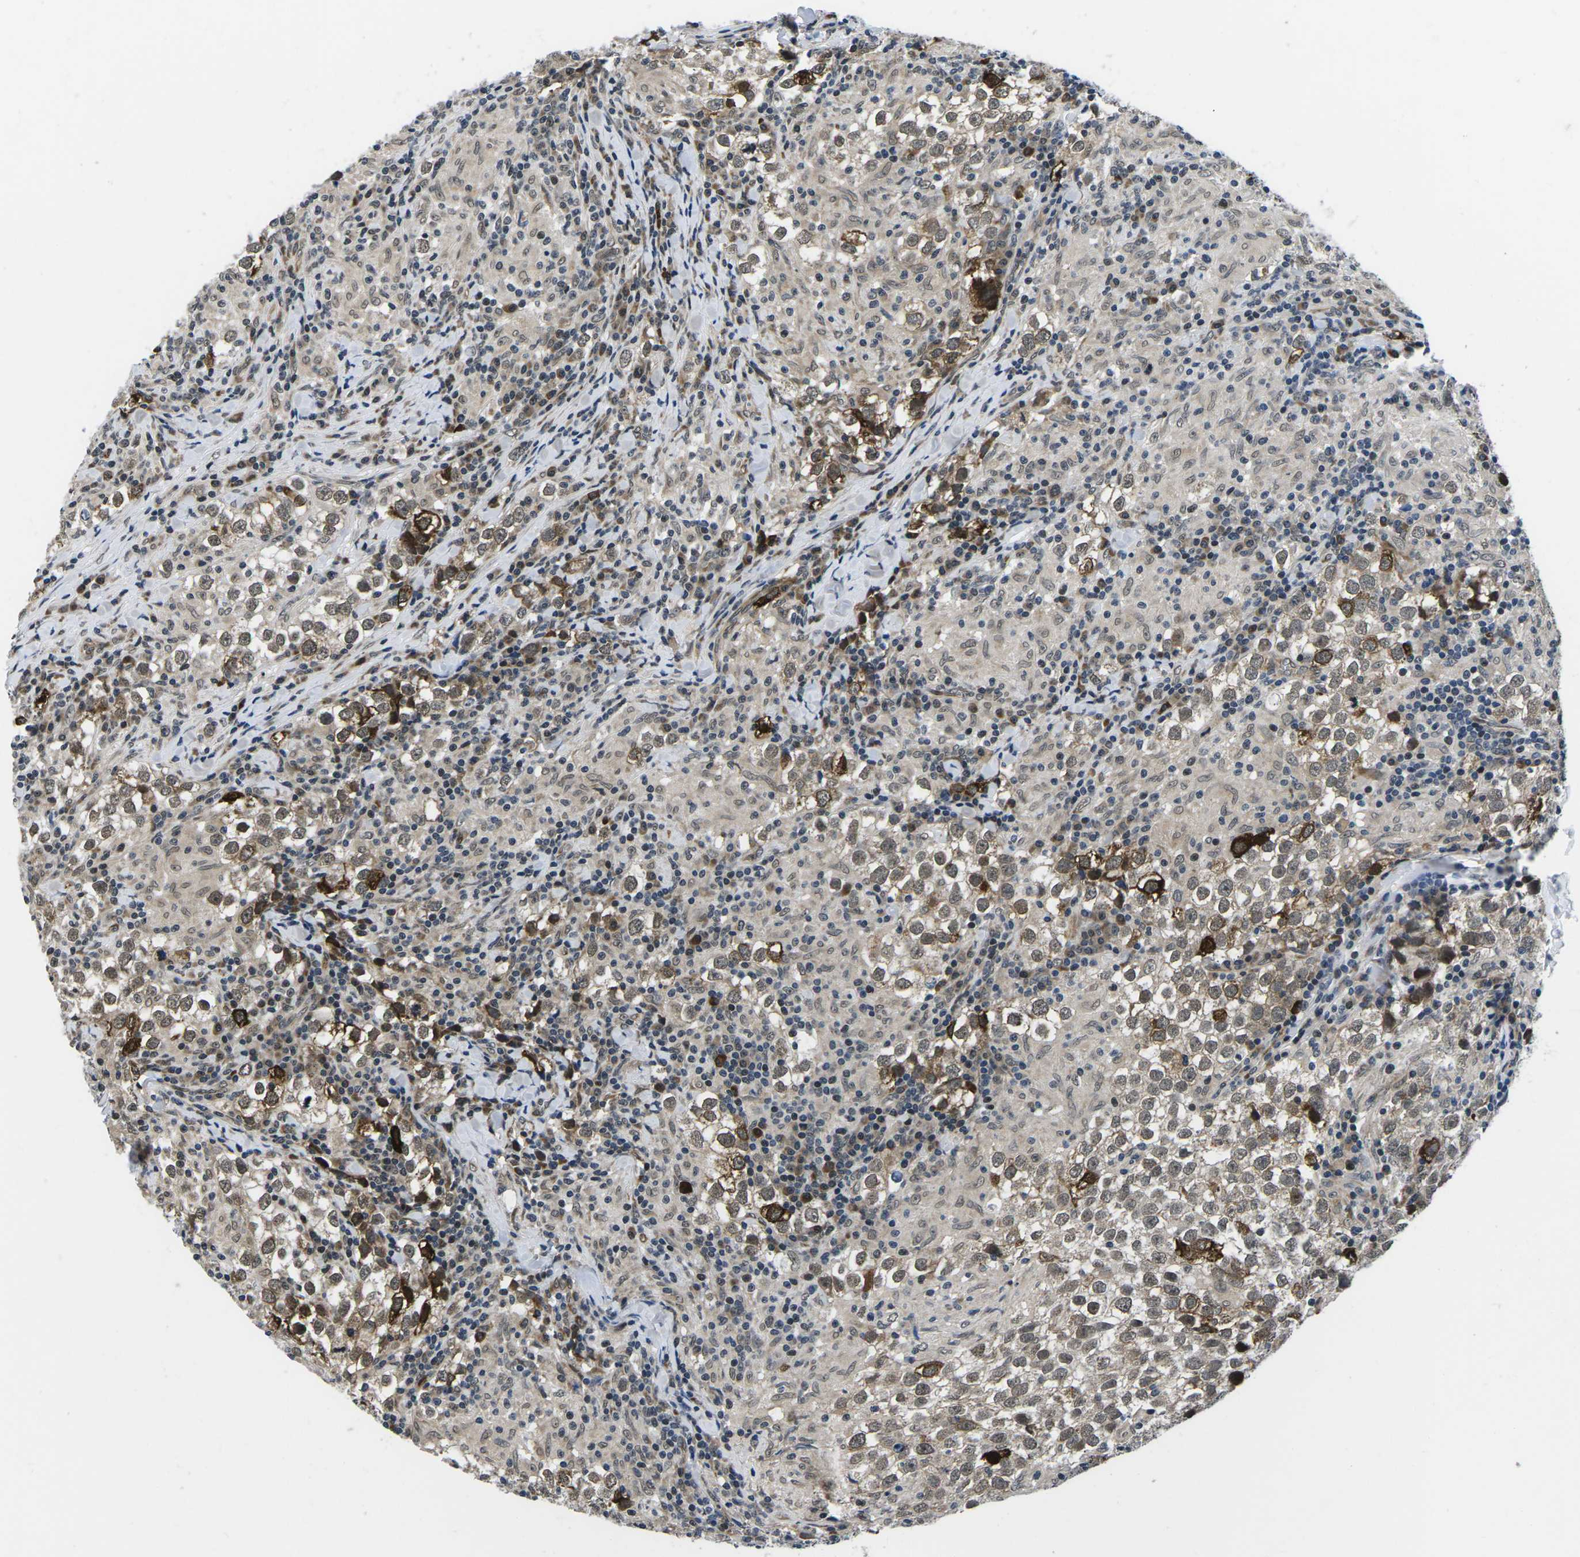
{"staining": {"intensity": "moderate", "quantity": ">75%", "location": "cytoplasmic/membranous,nuclear"}, "tissue": "testis cancer", "cell_type": "Tumor cells", "image_type": "cancer", "snomed": [{"axis": "morphology", "description": "Seminoma, NOS"}, {"axis": "morphology", "description": "Carcinoma, Embryonal, NOS"}, {"axis": "topography", "description": "Testis"}], "caption": "Testis seminoma was stained to show a protein in brown. There is medium levels of moderate cytoplasmic/membranous and nuclear positivity in about >75% of tumor cells. Nuclei are stained in blue.", "gene": "CCNE1", "patient": {"sex": "male", "age": 36}}